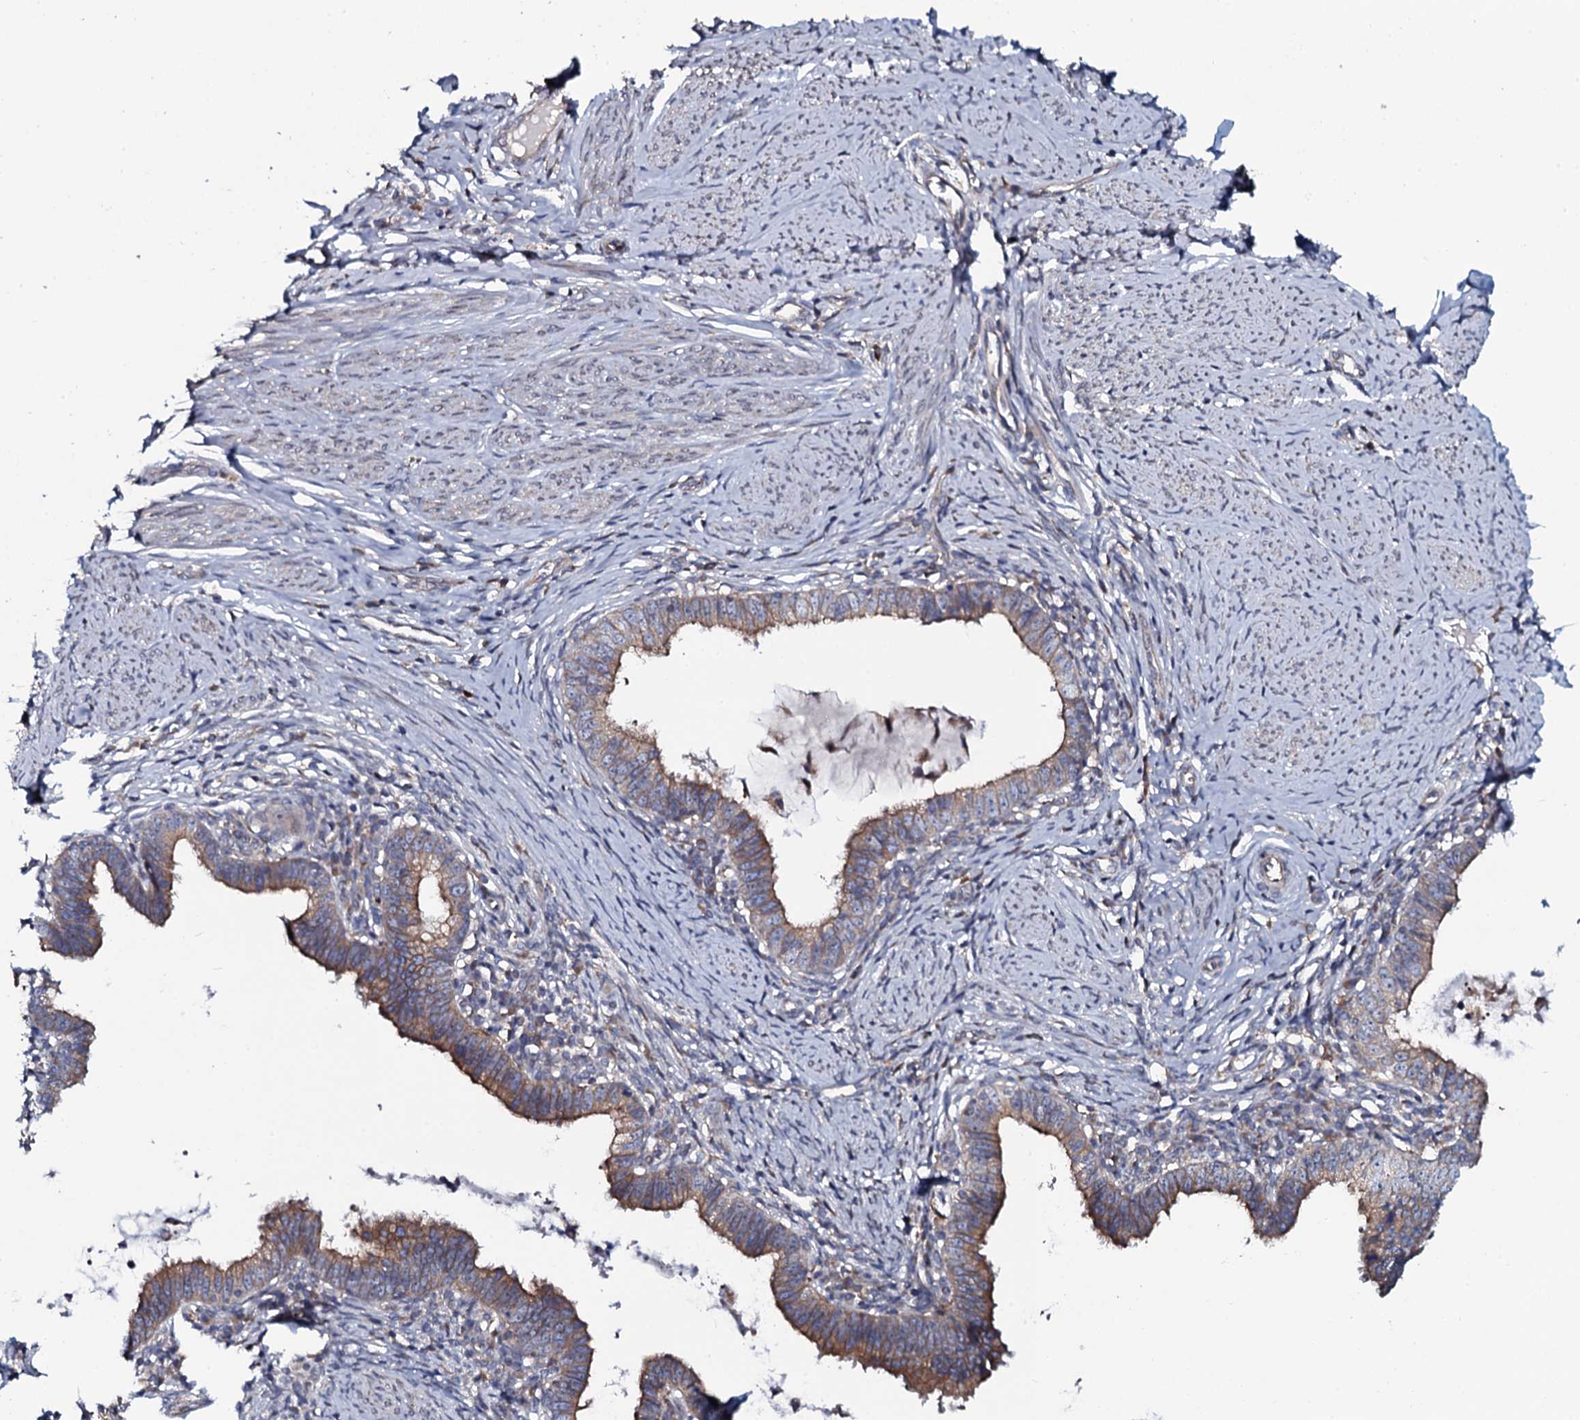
{"staining": {"intensity": "moderate", "quantity": ">75%", "location": "cytoplasmic/membranous"}, "tissue": "cervical cancer", "cell_type": "Tumor cells", "image_type": "cancer", "snomed": [{"axis": "morphology", "description": "Adenocarcinoma, NOS"}, {"axis": "topography", "description": "Cervix"}], "caption": "This is a photomicrograph of immunohistochemistry (IHC) staining of cervical cancer, which shows moderate positivity in the cytoplasmic/membranous of tumor cells.", "gene": "TMEM151A", "patient": {"sex": "female", "age": 36}}